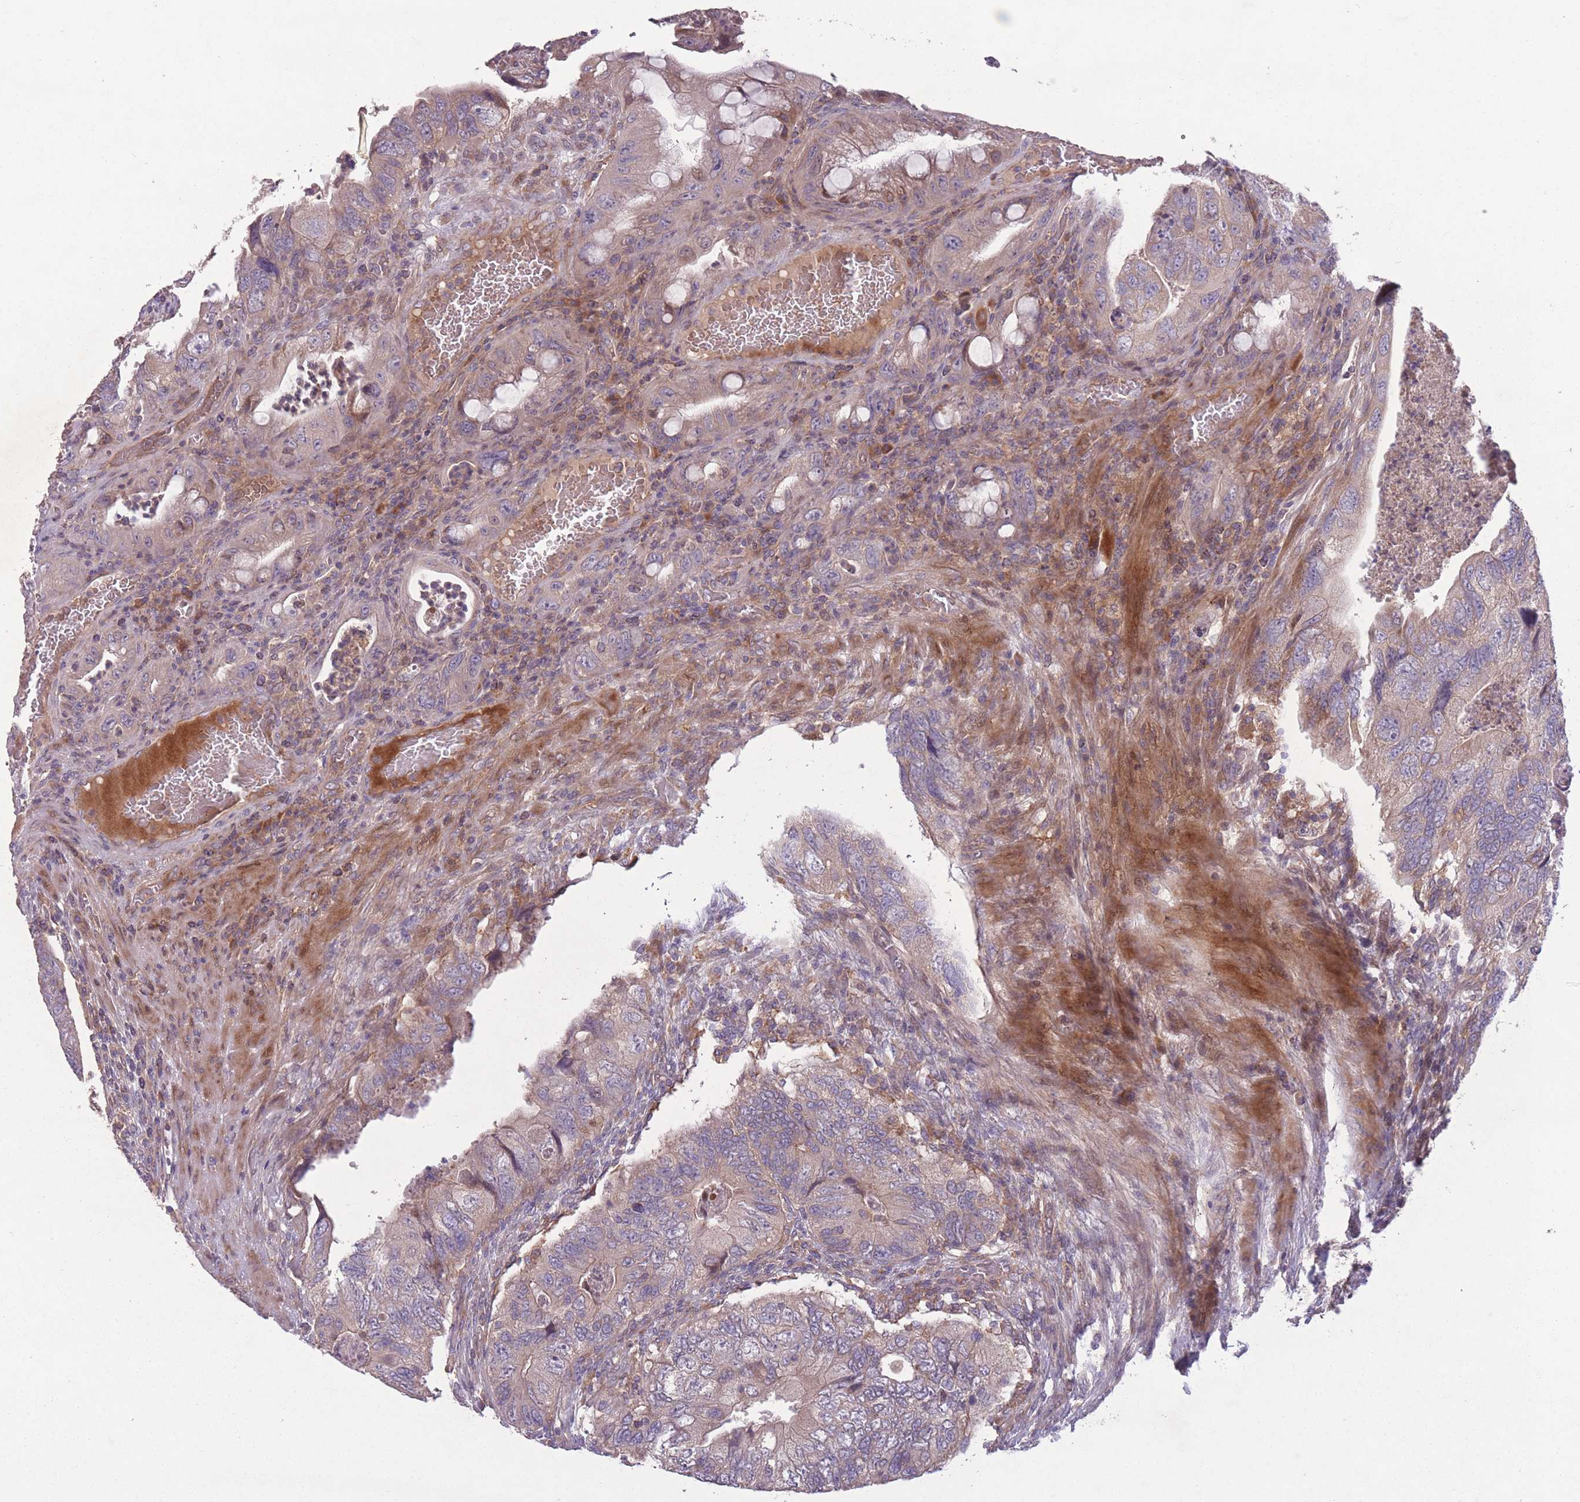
{"staining": {"intensity": "weak", "quantity": "<25%", "location": "cytoplasmic/membranous"}, "tissue": "colorectal cancer", "cell_type": "Tumor cells", "image_type": "cancer", "snomed": [{"axis": "morphology", "description": "Adenocarcinoma, NOS"}, {"axis": "topography", "description": "Rectum"}], "caption": "This is a image of immunohistochemistry staining of adenocarcinoma (colorectal), which shows no positivity in tumor cells.", "gene": "OR2V2", "patient": {"sex": "male", "age": 63}}